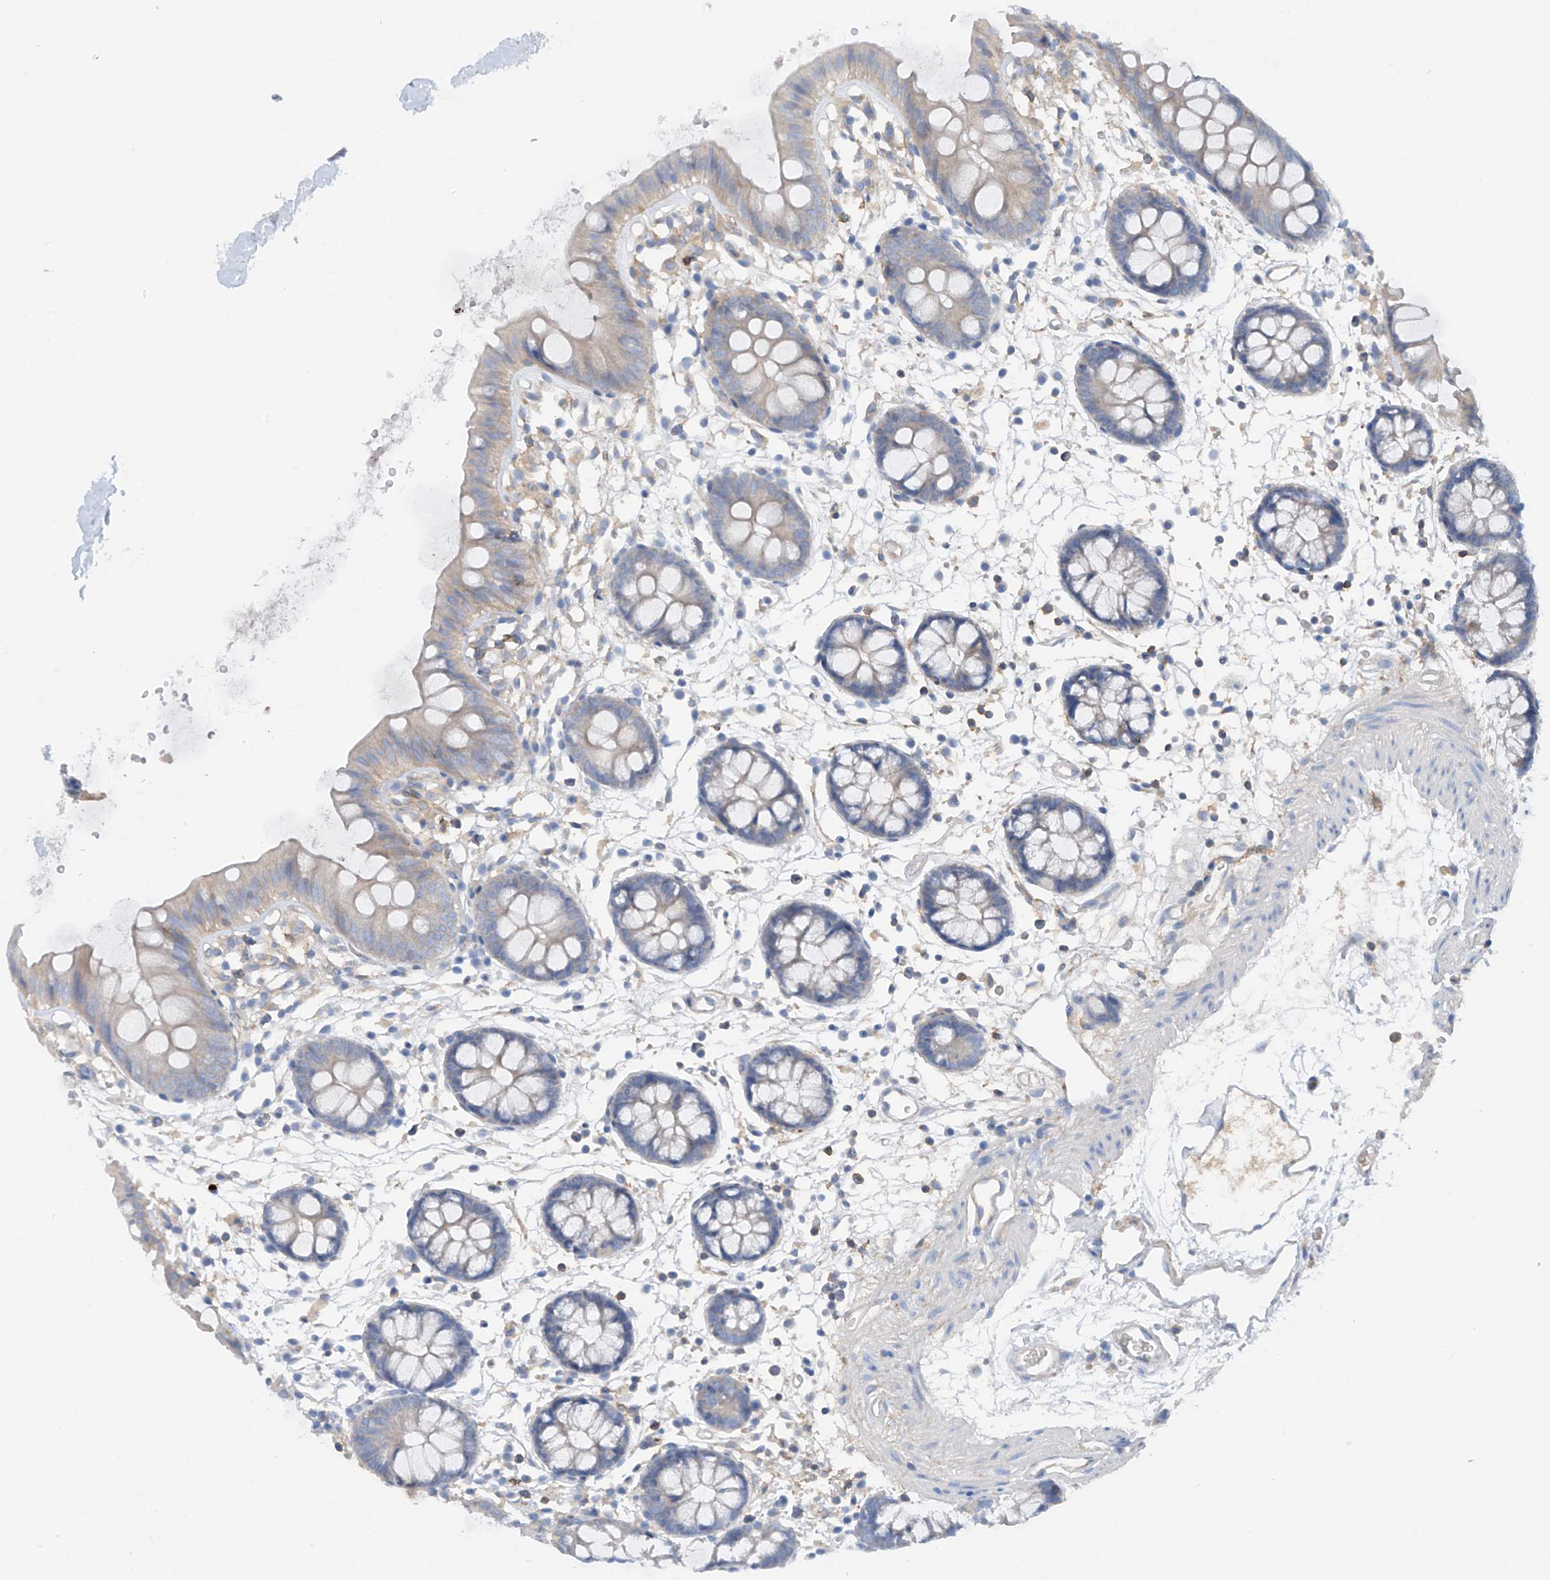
{"staining": {"intensity": "negative", "quantity": "none", "location": "none"}, "tissue": "colon", "cell_type": "Endothelial cells", "image_type": "normal", "snomed": [{"axis": "morphology", "description": "Normal tissue, NOS"}, {"axis": "topography", "description": "Colon"}], "caption": "A high-resolution micrograph shows immunohistochemistry (IHC) staining of unremarkable colon, which displays no significant expression in endothelial cells. Brightfield microscopy of IHC stained with DAB (brown) and hematoxylin (blue), captured at high magnification.", "gene": "PHACTR2", "patient": {"sex": "male", "age": 56}}